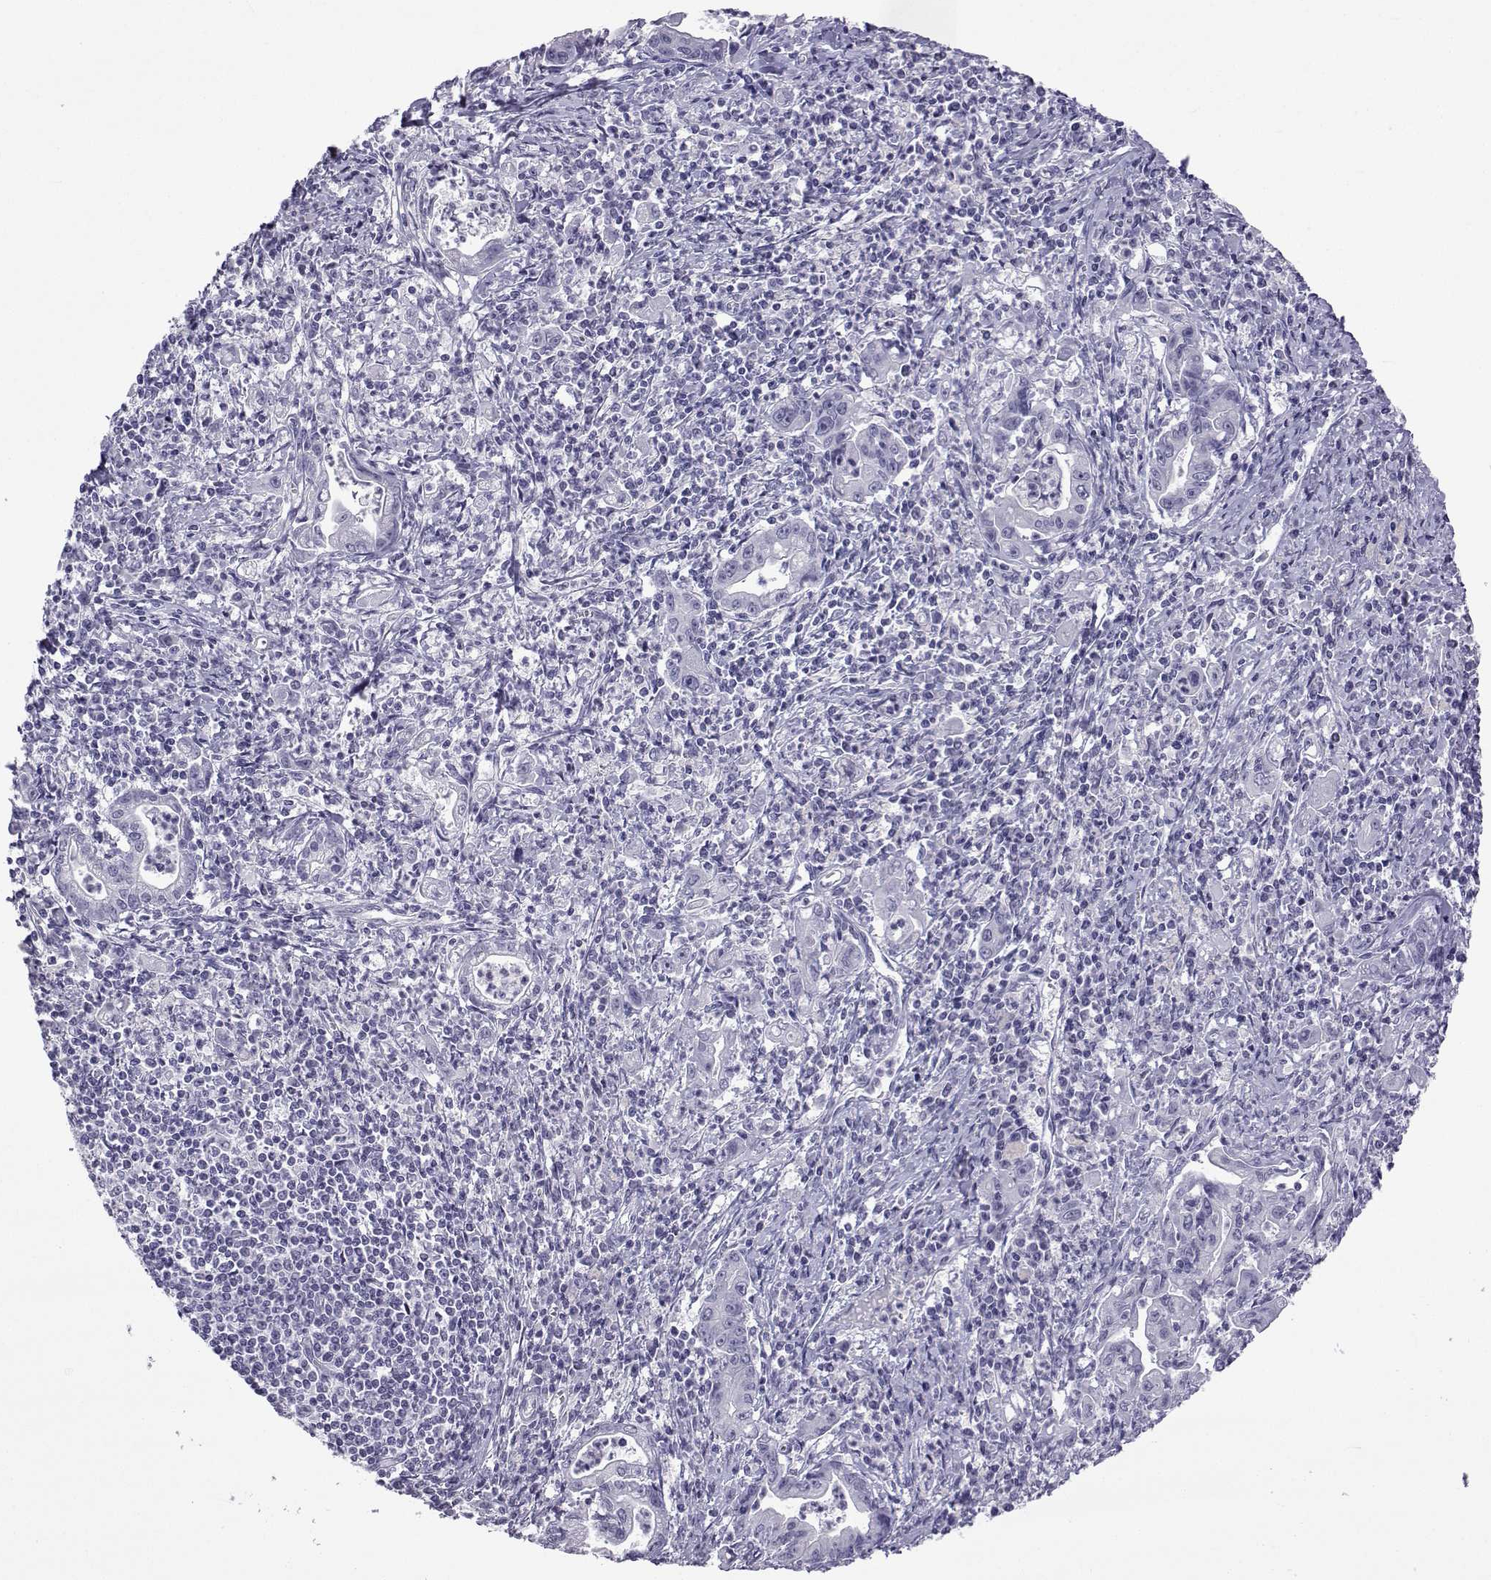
{"staining": {"intensity": "negative", "quantity": "none", "location": "none"}, "tissue": "stomach cancer", "cell_type": "Tumor cells", "image_type": "cancer", "snomed": [{"axis": "morphology", "description": "Adenocarcinoma, NOS"}, {"axis": "topography", "description": "Stomach, upper"}], "caption": "Immunohistochemistry (IHC) micrograph of adenocarcinoma (stomach) stained for a protein (brown), which demonstrates no expression in tumor cells.", "gene": "ACTL7A", "patient": {"sex": "female", "age": 79}}